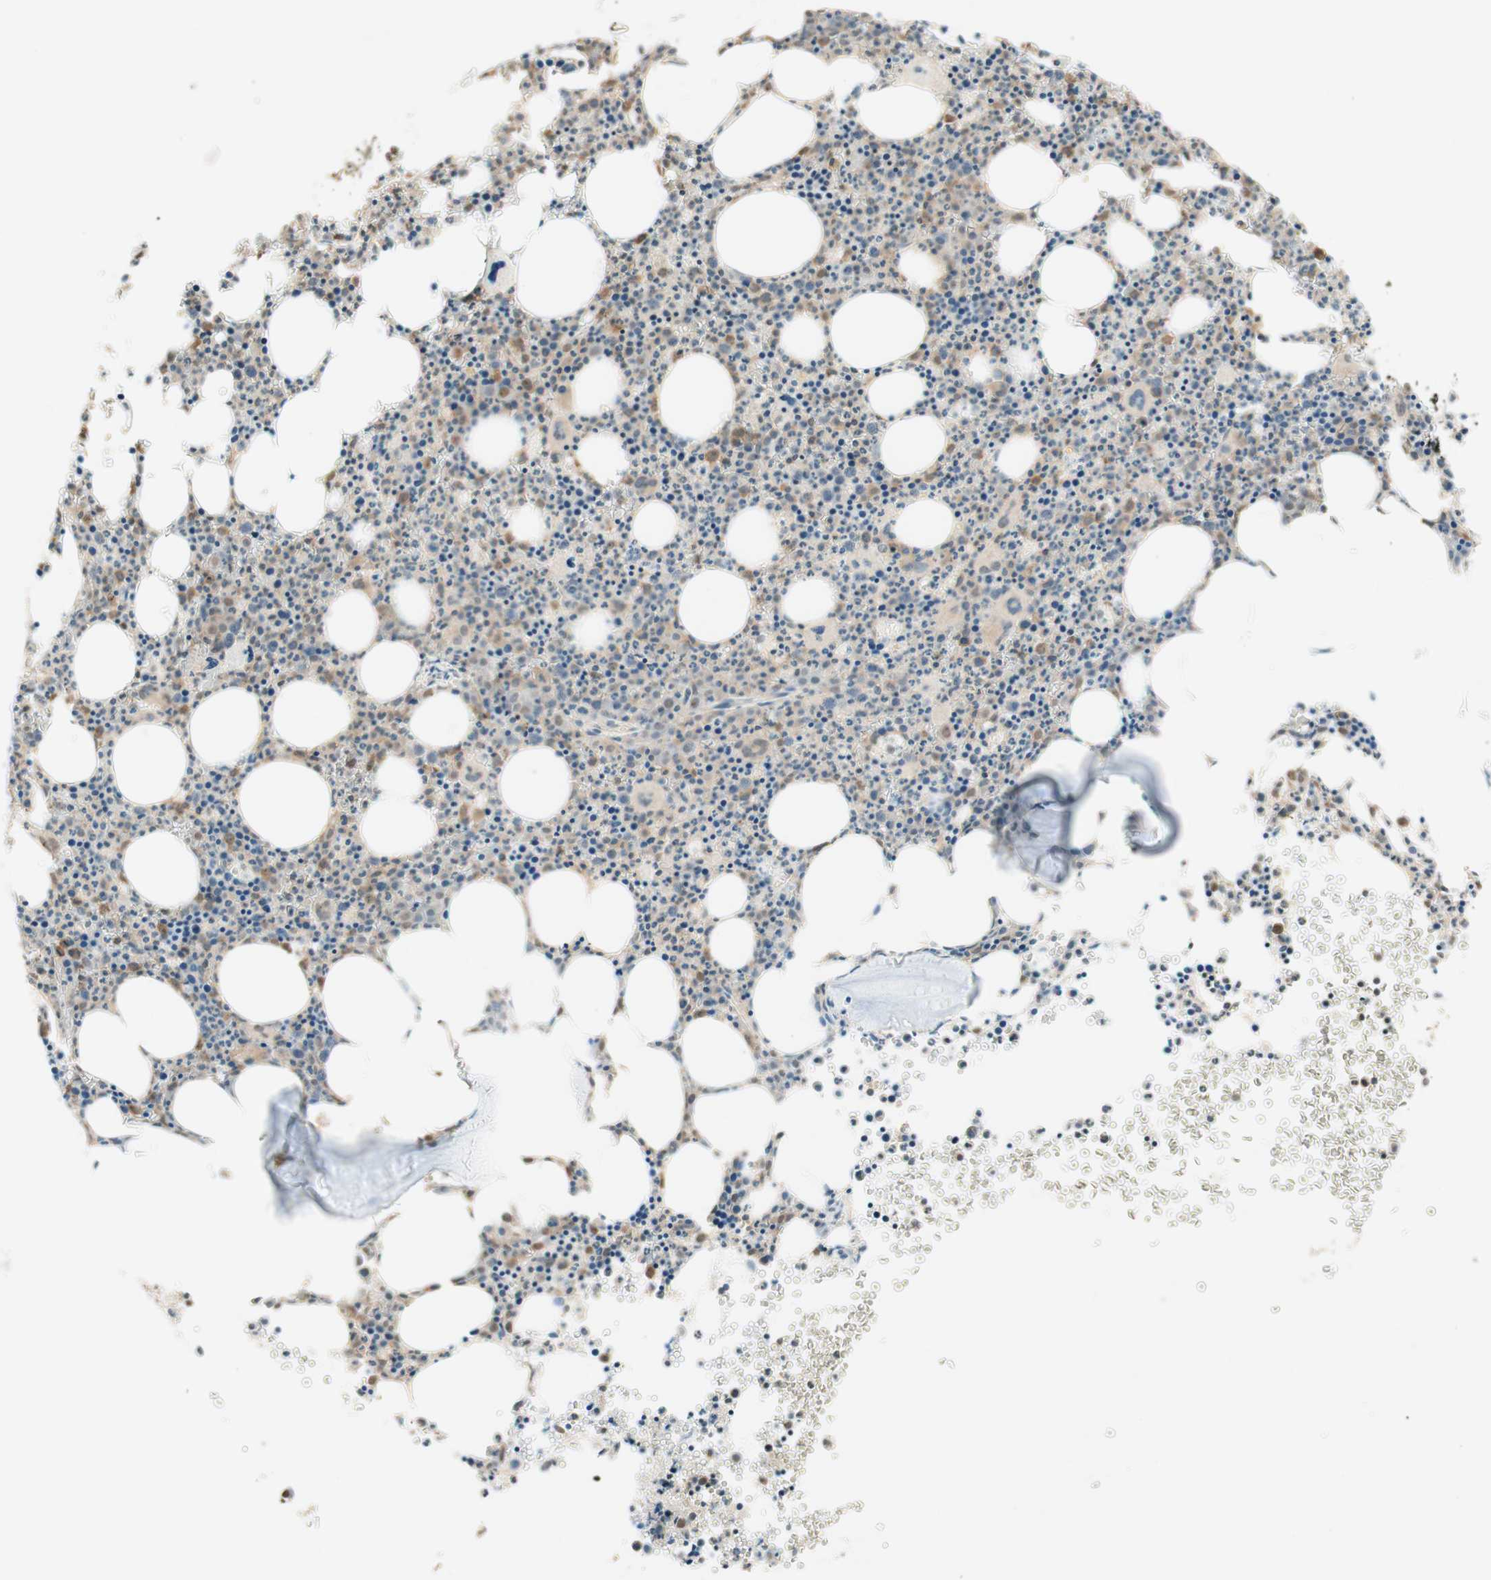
{"staining": {"intensity": "moderate", "quantity": "25%-75%", "location": "cytoplasmic/membranous,nuclear"}, "tissue": "bone marrow", "cell_type": "Hematopoietic cells", "image_type": "normal", "snomed": [{"axis": "morphology", "description": "Normal tissue, NOS"}, {"axis": "morphology", "description": "Inflammation, NOS"}, {"axis": "topography", "description": "Bone marrow"}], "caption": "Immunohistochemistry photomicrograph of normal bone marrow: bone marrow stained using immunohistochemistry (IHC) exhibits medium levels of moderate protein expression localized specifically in the cytoplasmic/membranous,nuclear of hematopoietic cells, appearing as a cytoplasmic/membranous,nuclear brown color.", "gene": "SPINT2", "patient": {"sex": "female", "age": 61}}